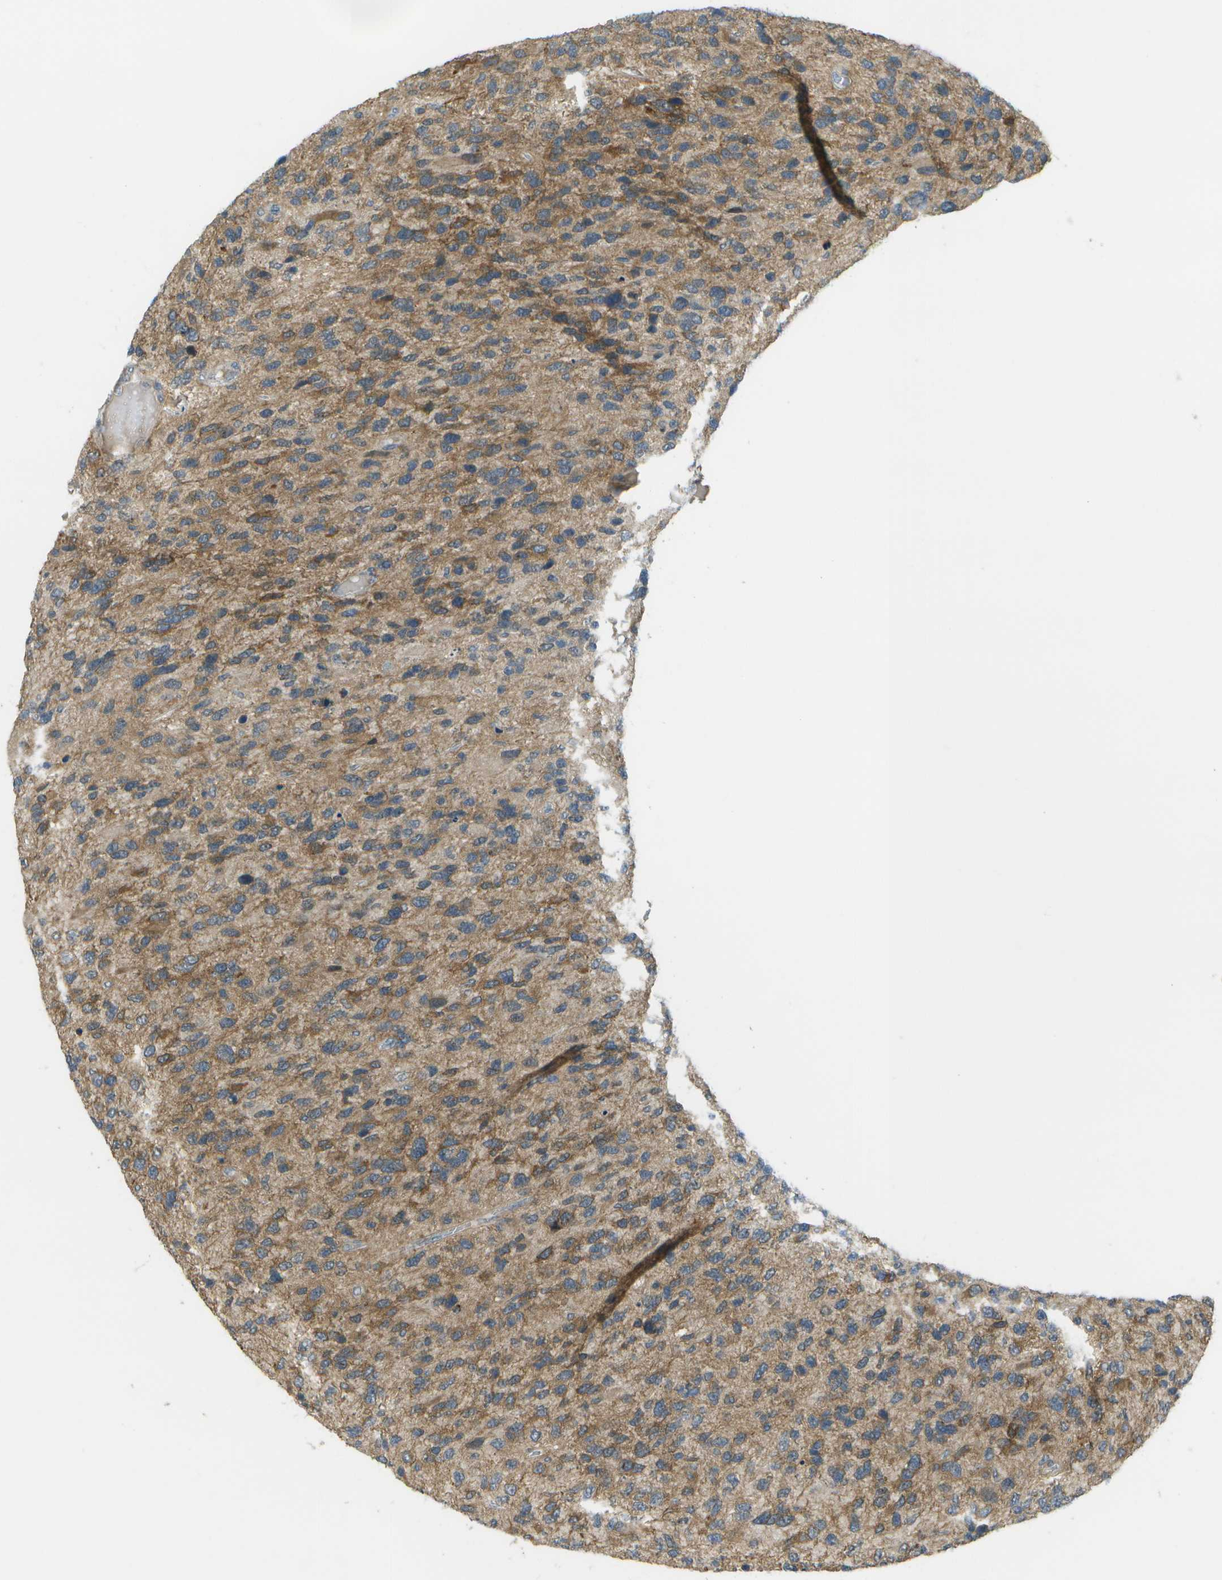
{"staining": {"intensity": "moderate", "quantity": ">75%", "location": "cytoplasmic/membranous"}, "tissue": "glioma", "cell_type": "Tumor cells", "image_type": "cancer", "snomed": [{"axis": "morphology", "description": "Glioma, malignant, High grade"}, {"axis": "topography", "description": "Brain"}], "caption": "Immunohistochemistry of human glioma demonstrates medium levels of moderate cytoplasmic/membranous positivity in about >75% of tumor cells. (Brightfield microscopy of DAB IHC at high magnification).", "gene": "WNK2", "patient": {"sex": "female", "age": 58}}